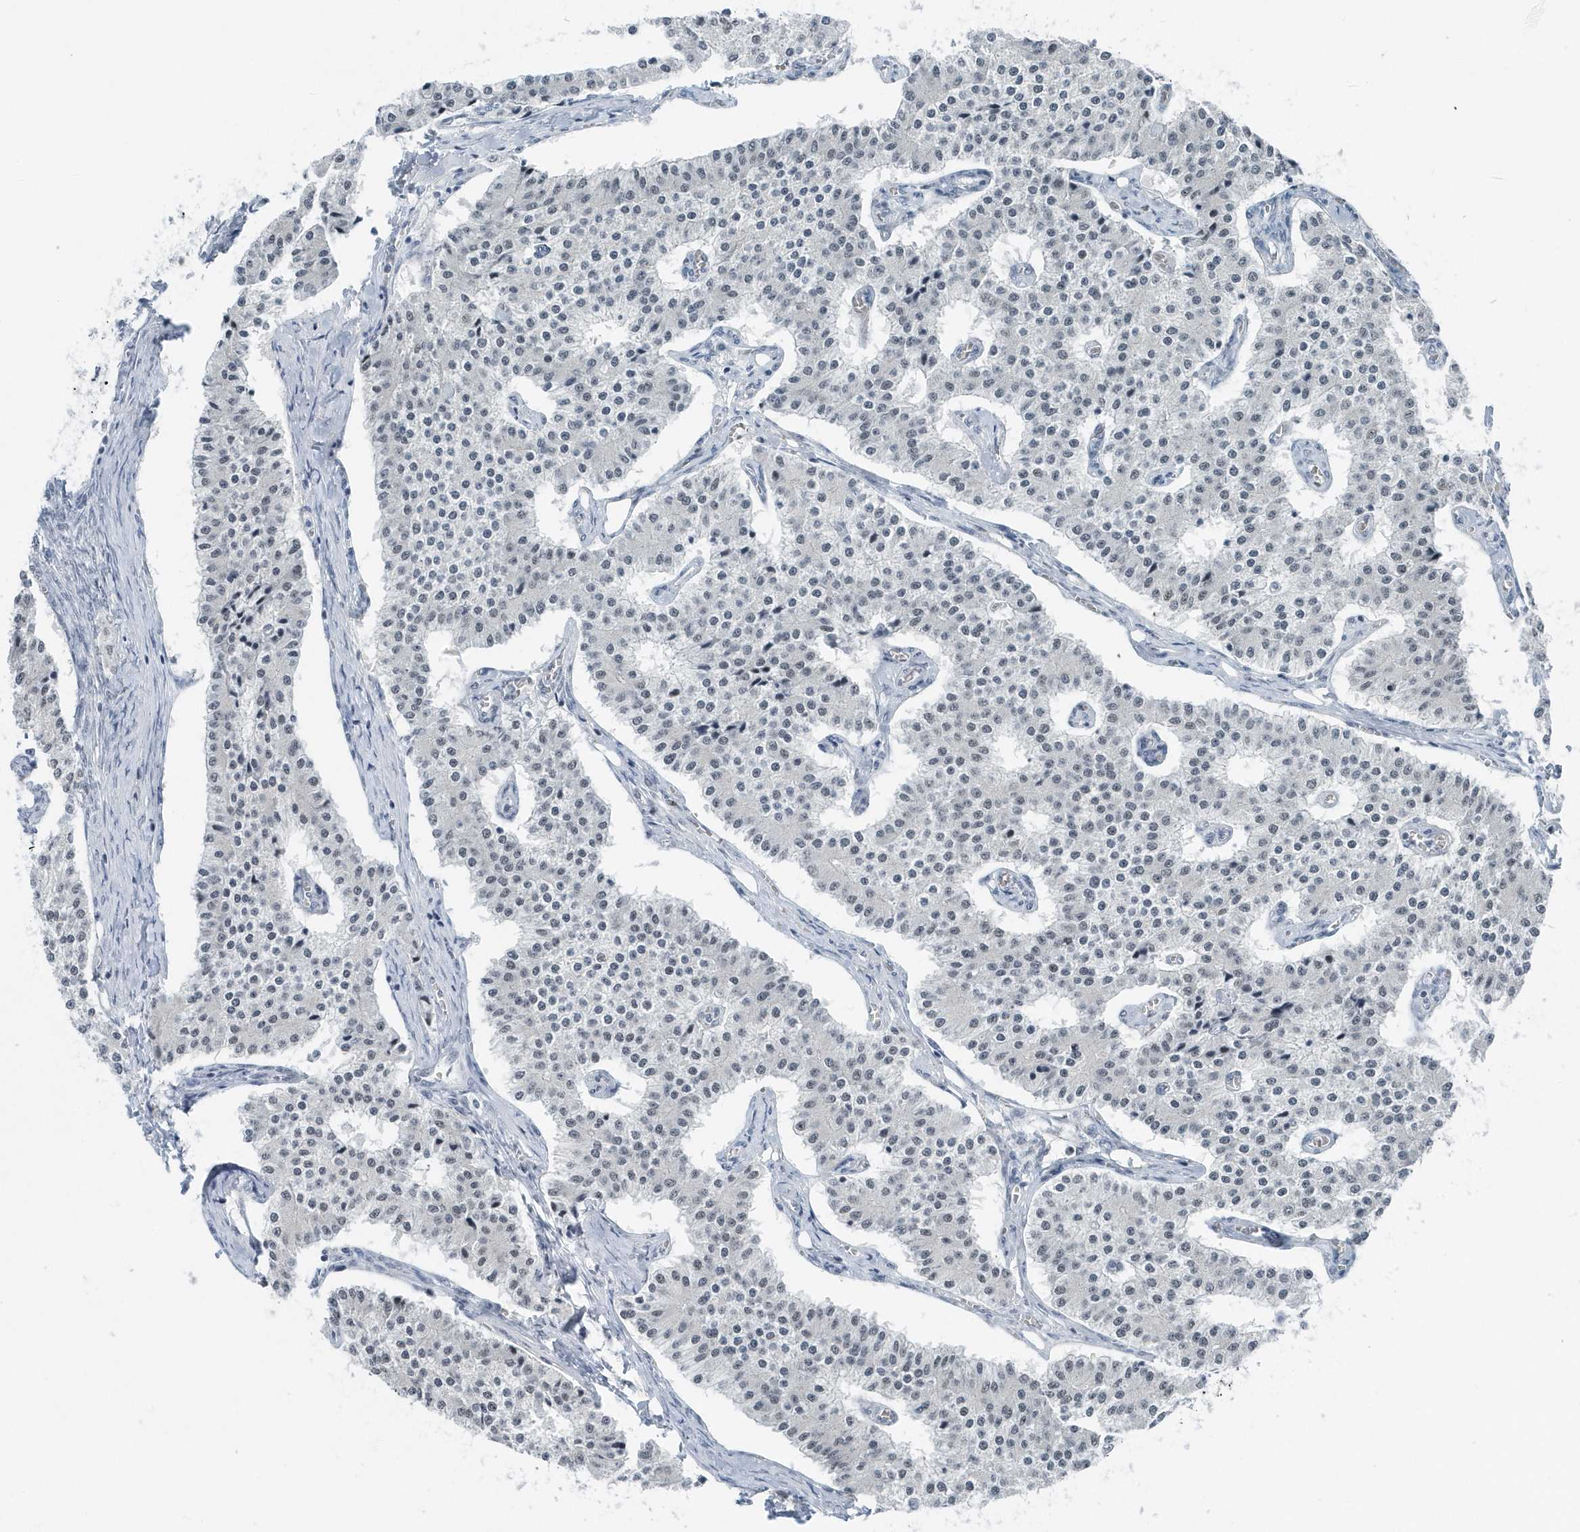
{"staining": {"intensity": "weak", "quantity": "<25%", "location": "nuclear"}, "tissue": "carcinoid", "cell_type": "Tumor cells", "image_type": "cancer", "snomed": [{"axis": "morphology", "description": "Carcinoid, malignant, NOS"}, {"axis": "topography", "description": "Colon"}], "caption": "Protein analysis of carcinoid exhibits no significant expression in tumor cells. (DAB immunohistochemistry, high magnification).", "gene": "FIP1L1", "patient": {"sex": "female", "age": 52}}